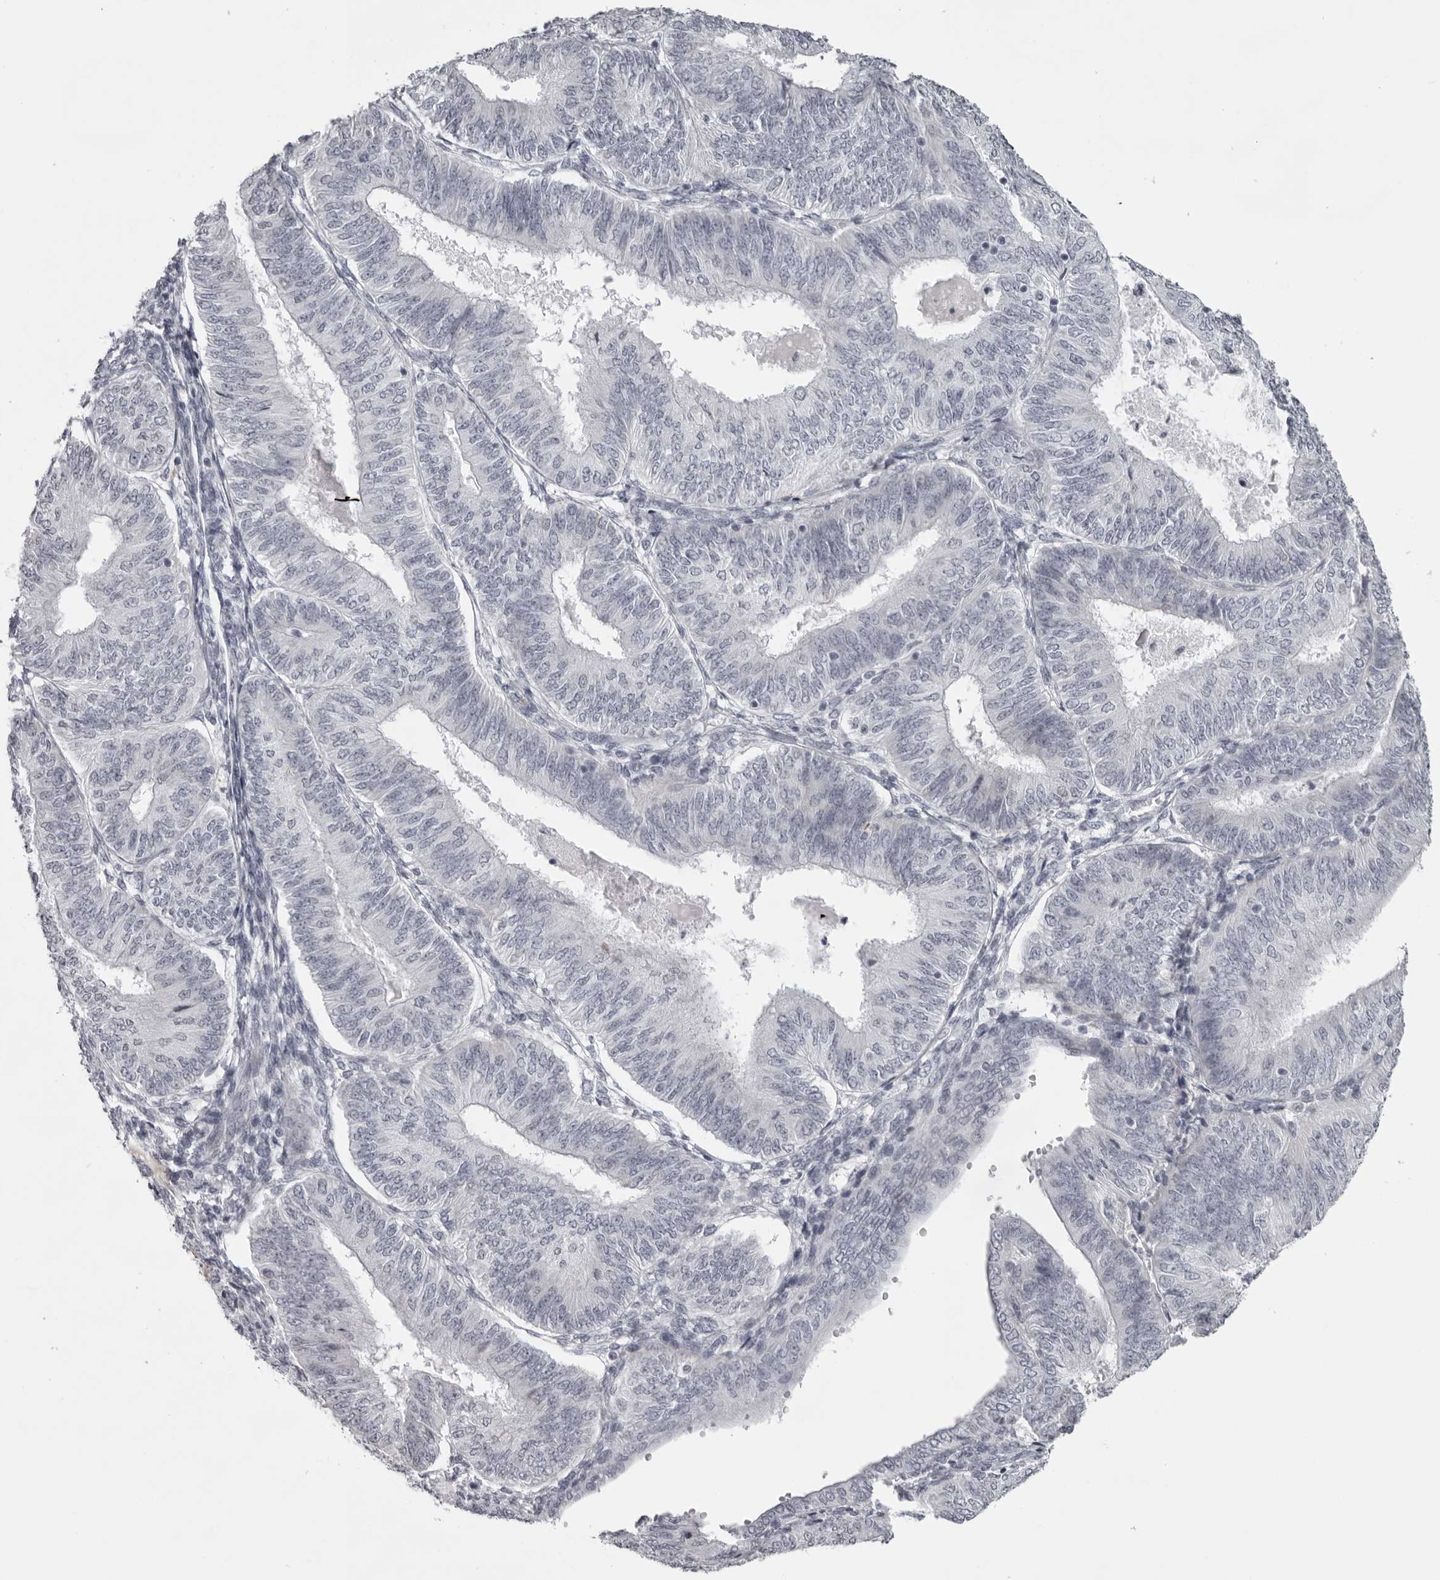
{"staining": {"intensity": "negative", "quantity": "none", "location": "none"}, "tissue": "endometrial cancer", "cell_type": "Tumor cells", "image_type": "cancer", "snomed": [{"axis": "morphology", "description": "Adenocarcinoma, NOS"}, {"axis": "topography", "description": "Endometrium"}], "caption": "Immunohistochemical staining of endometrial cancer reveals no significant staining in tumor cells.", "gene": "NUDT18", "patient": {"sex": "female", "age": 58}}